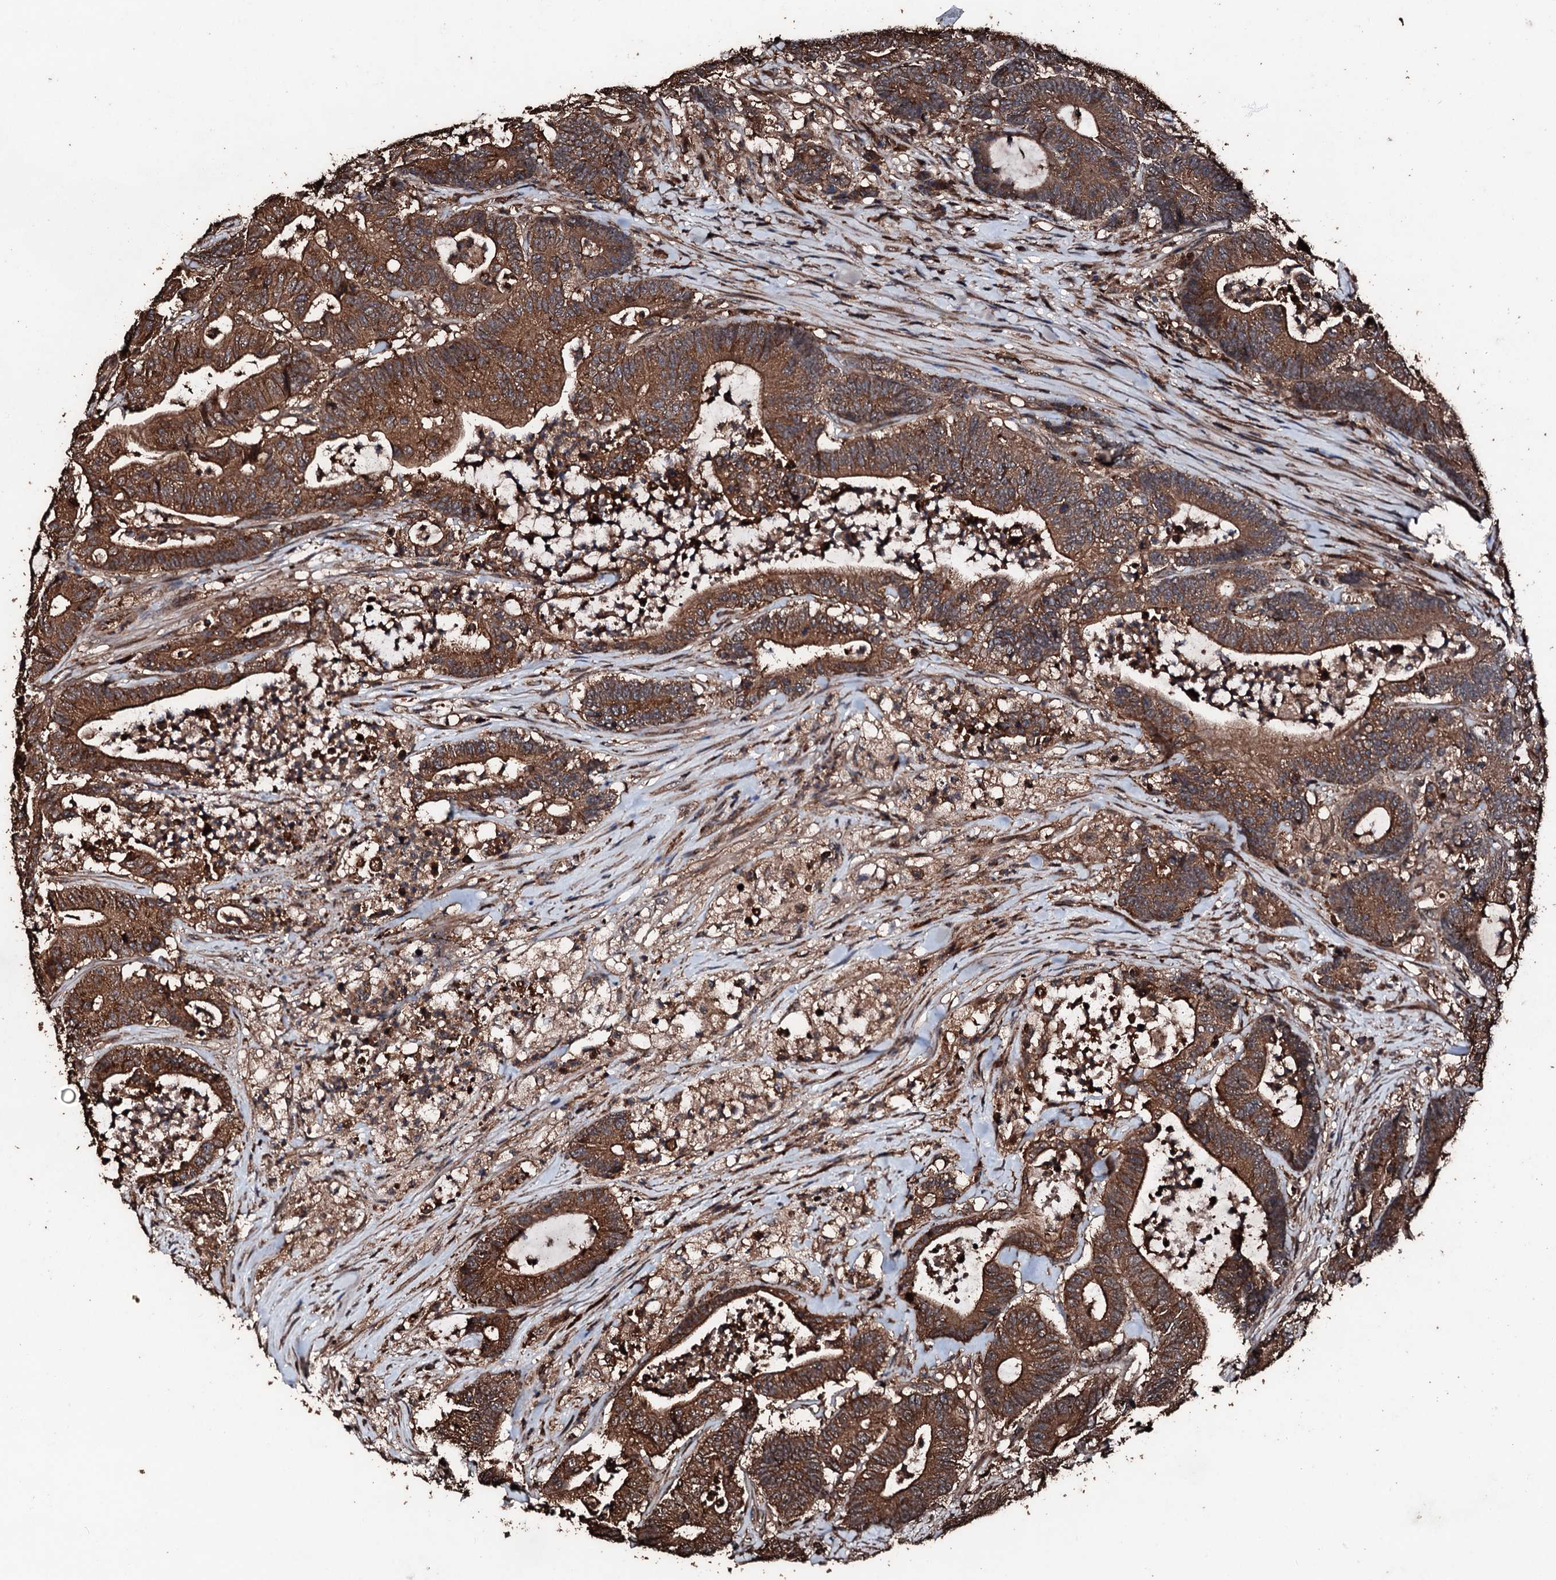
{"staining": {"intensity": "strong", "quantity": ">75%", "location": "cytoplasmic/membranous"}, "tissue": "colorectal cancer", "cell_type": "Tumor cells", "image_type": "cancer", "snomed": [{"axis": "morphology", "description": "Adenocarcinoma, NOS"}, {"axis": "topography", "description": "Colon"}], "caption": "Colorectal cancer was stained to show a protein in brown. There is high levels of strong cytoplasmic/membranous staining in approximately >75% of tumor cells.", "gene": "KIF18A", "patient": {"sex": "female", "age": 84}}